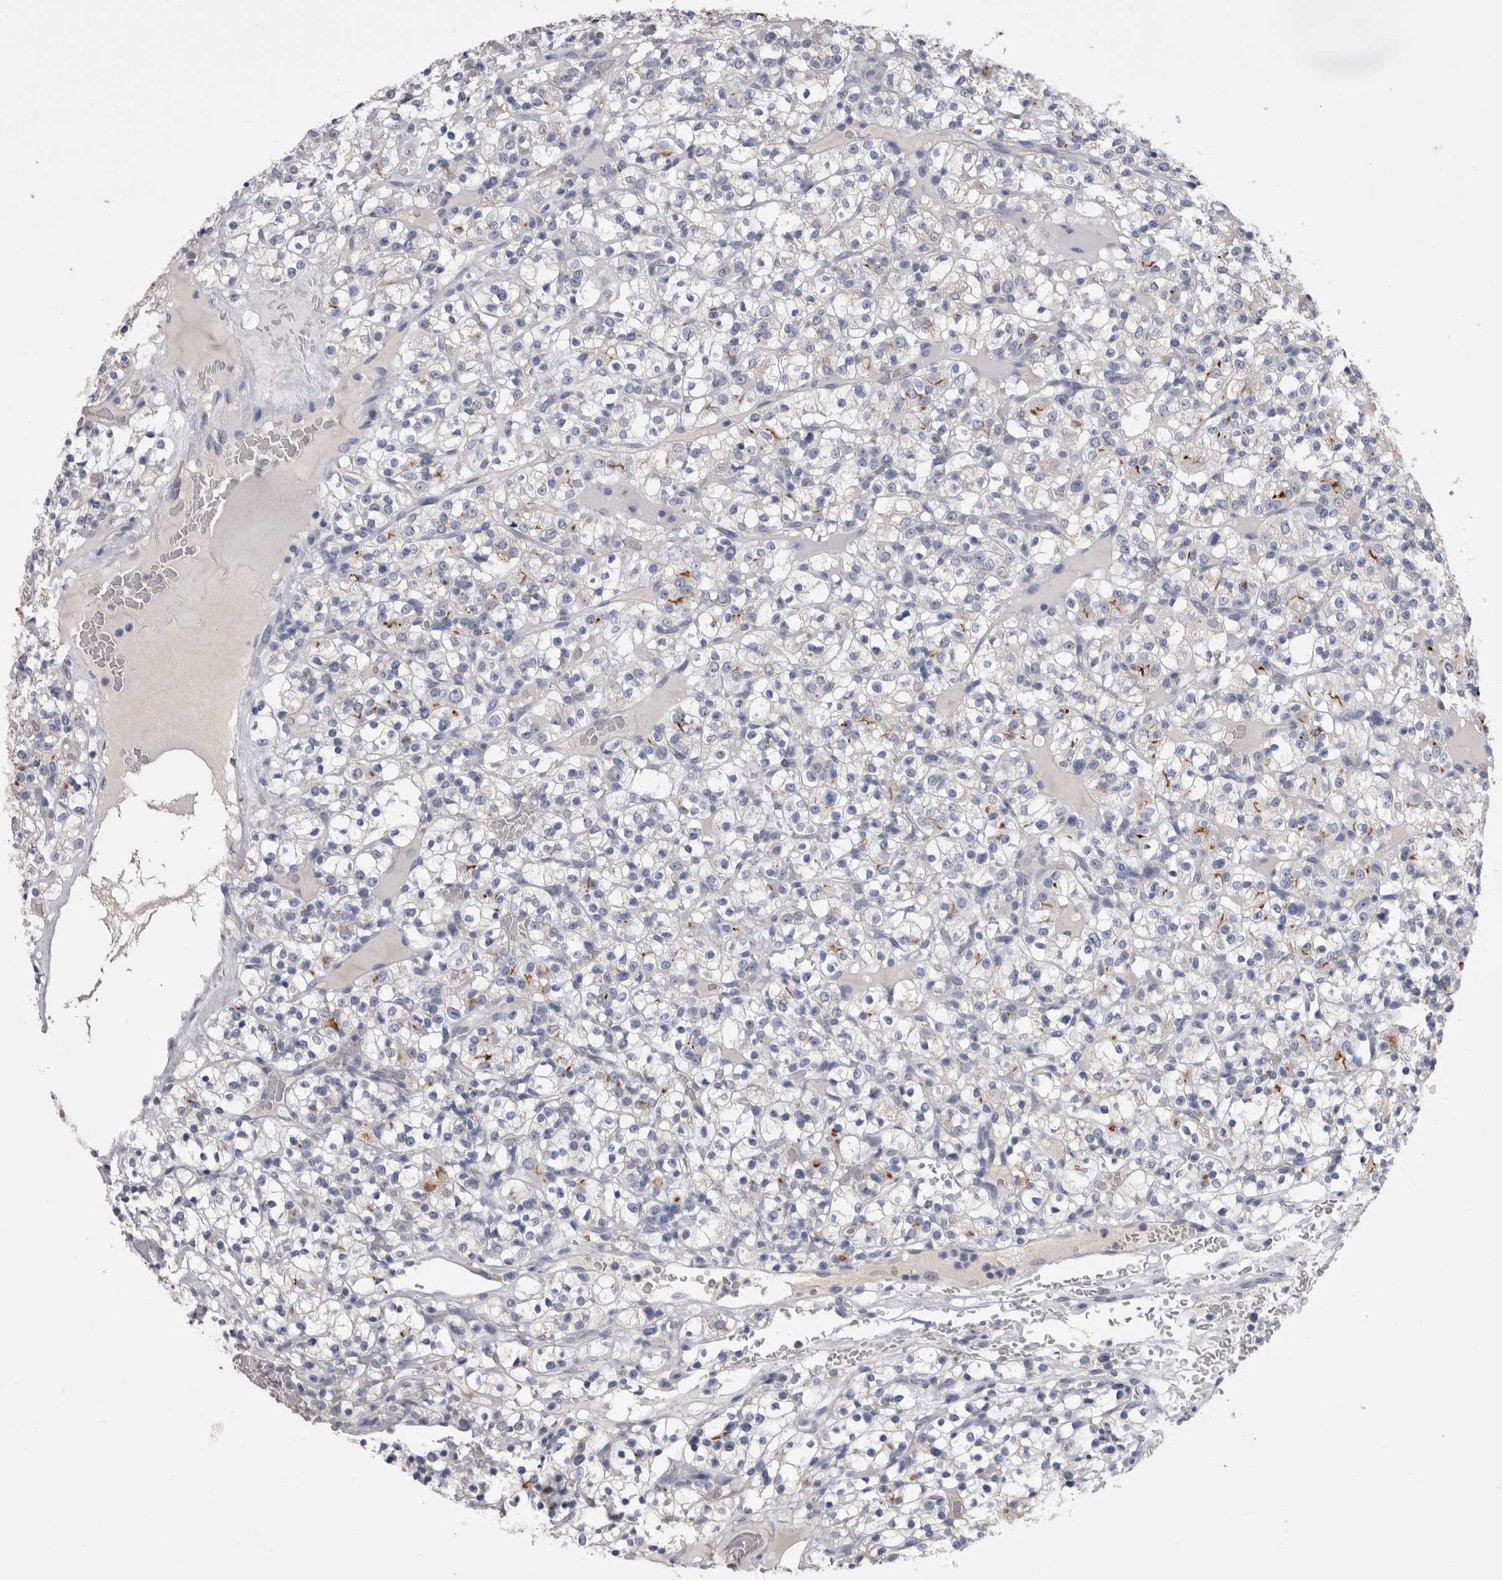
{"staining": {"intensity": "negative", "quantity": "none", "location": "none"}, "tissue": "renal cancer", "cell_type": "Tumor cells", "image_type": "cancer", "snomed": [{"axis": "morphology", "description": "Normal tissue, NOS"}, {"axis": "morphology", "description": "Adenocarcinoma, NOS"}, {"axis": "topography", "description": "Kidney"}], "caption": "This is an immunohistochemistry micrograph of human adenocarcinoma (renal). There is no expression in tumor cells.", "gene": "CDHR5", "patient": {"sex": "female", "age": 72}}